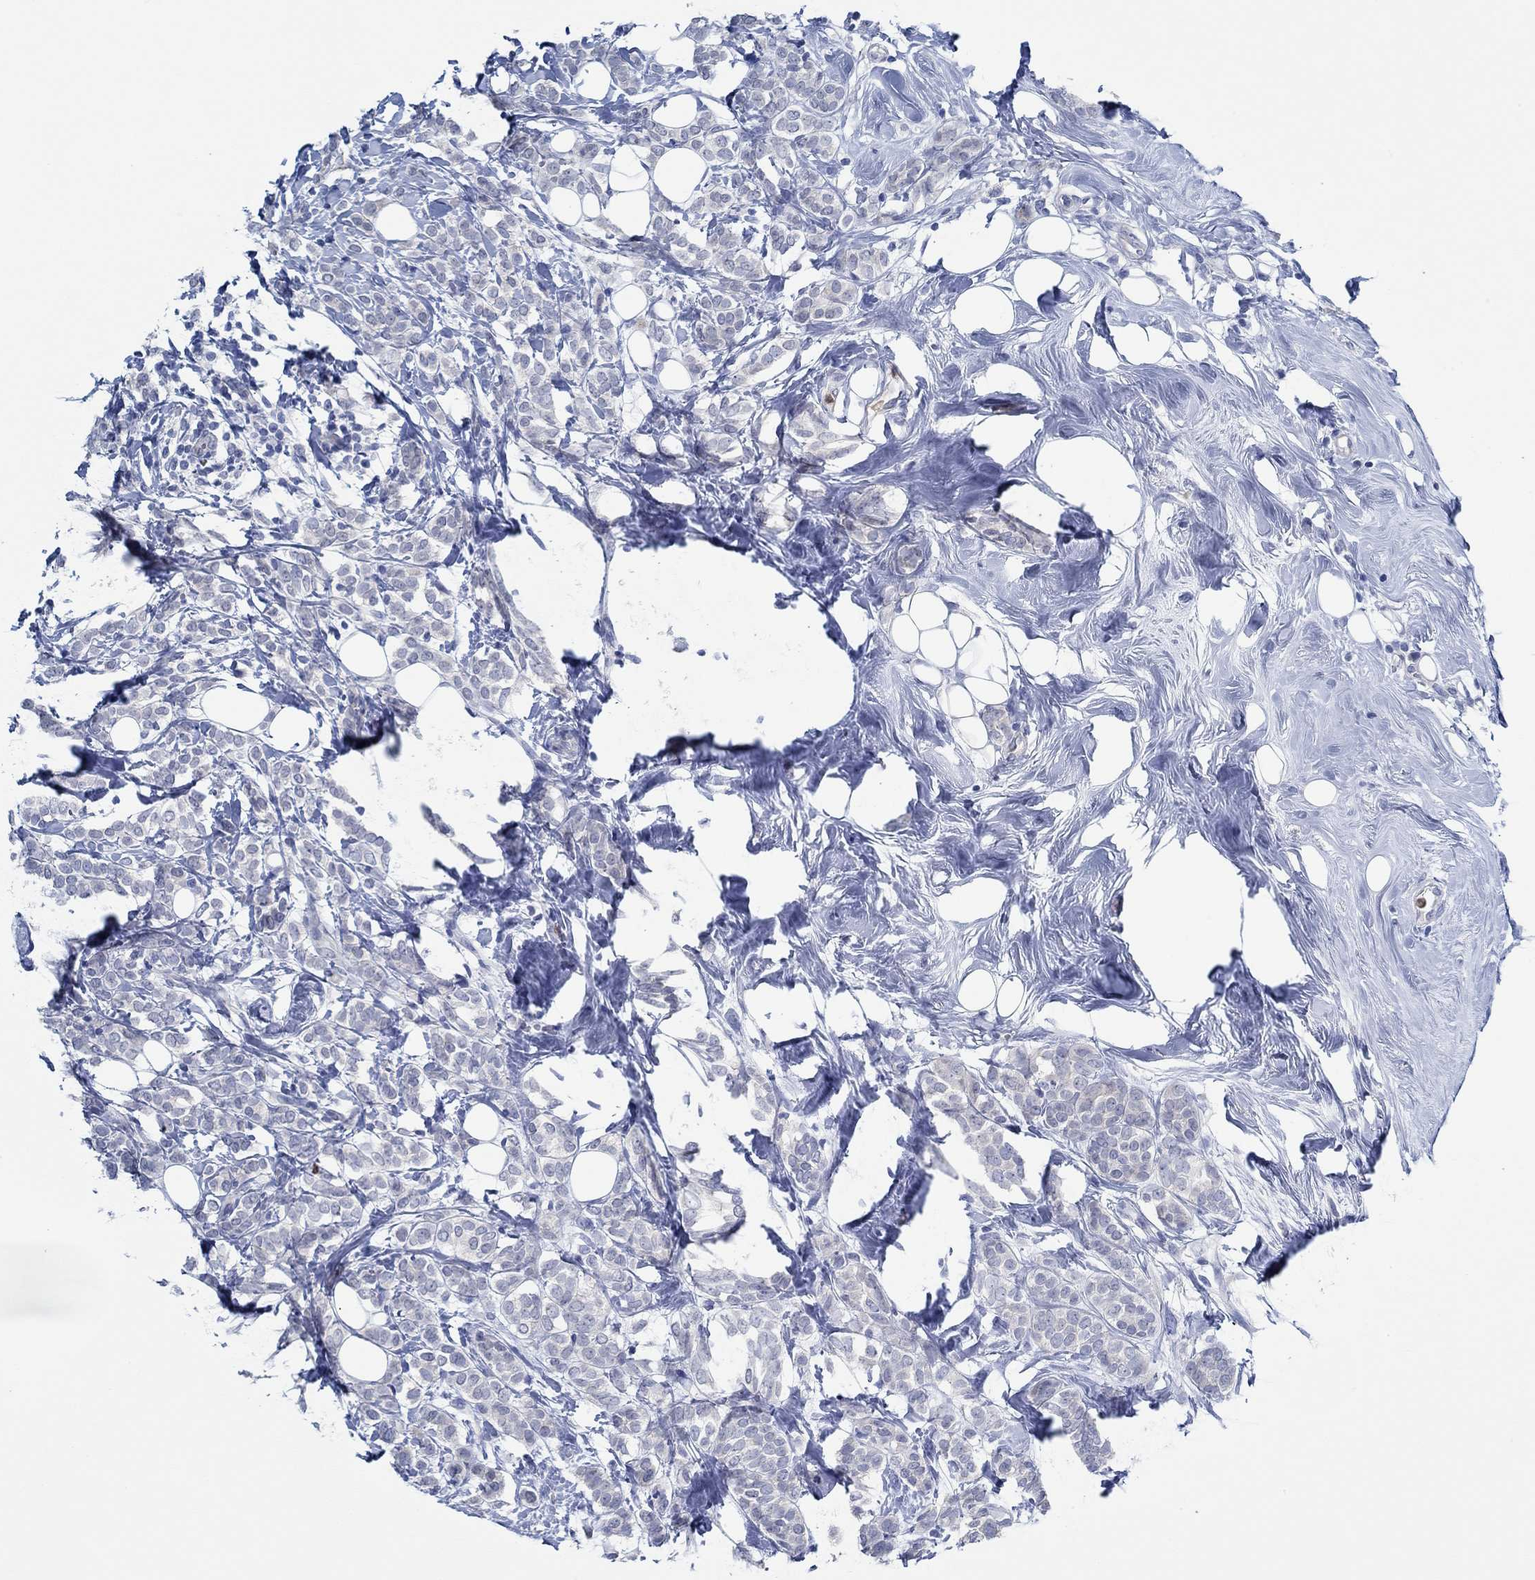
{"staining": {"intensity": "negative", "quantity": "none", "location": "none"}, "tissue": "breast cancer", "cell_type": "Tumor cells", "image_type": "cancer", "snomed": [{"axis": "morphology", "description": "Lobular carcinoma"}, {"axis": "topography", "description": "Breast"}], "caption": "Immunohistochemistry micrograph of human breast lobular carcinoma stained for a protein (brown), which demonstrates no positivity in tumor cells. Brightfield microscopy of immunohistochemistry stained with DAB (3,3'-diaminobenzidine) (brown) and hematoxylin (blue), captured at high magnification.", "gene": "ZNF671", "patient": {"sex": "female", "age": 49}}